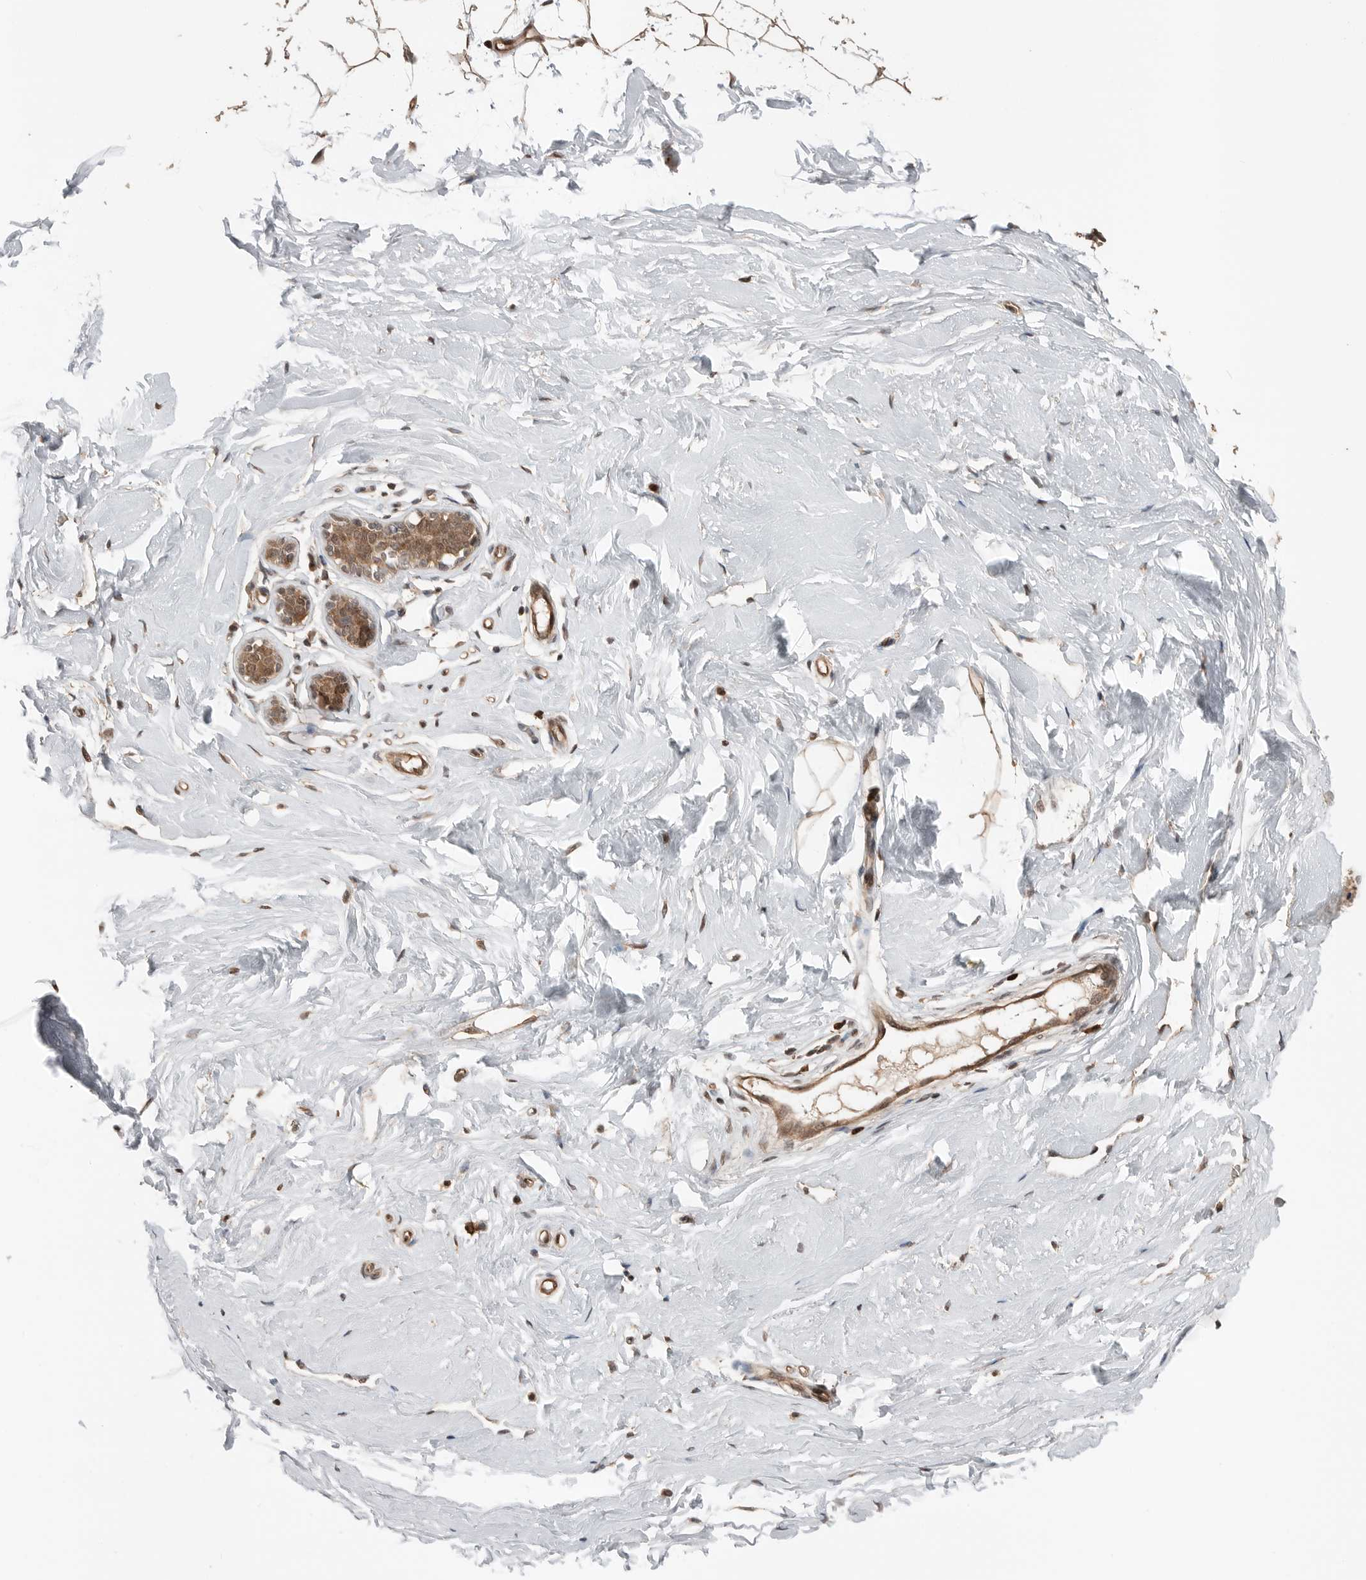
{"staining": {"intensity": "moderate", "quantity": ">75%", "location": "cytoplasmic/membranous"}, "tissue": "breast", "cell_type": "Adipocytes", "image_type": "normal", "snomed": [{"axis": "morphology", "description": "Normal tissue, NOS"}, {"axis": "topography", "description": "Breast"}], "caption": "IHC staining of unremarkable breast, which shows medium levels of moderate cytoplasmic/membranous staining in approximately >75% of adipocytes indicating moderate cytoplasmic/membranous protein staining. The staining was performed using DAB (3,3'-diaminobenzidine) (brown) for protein detection and nuclei were counterstained in hematoxylin (blue).", "gene": "PEAK1", "patient": {"sex": "female", "age": 23}}